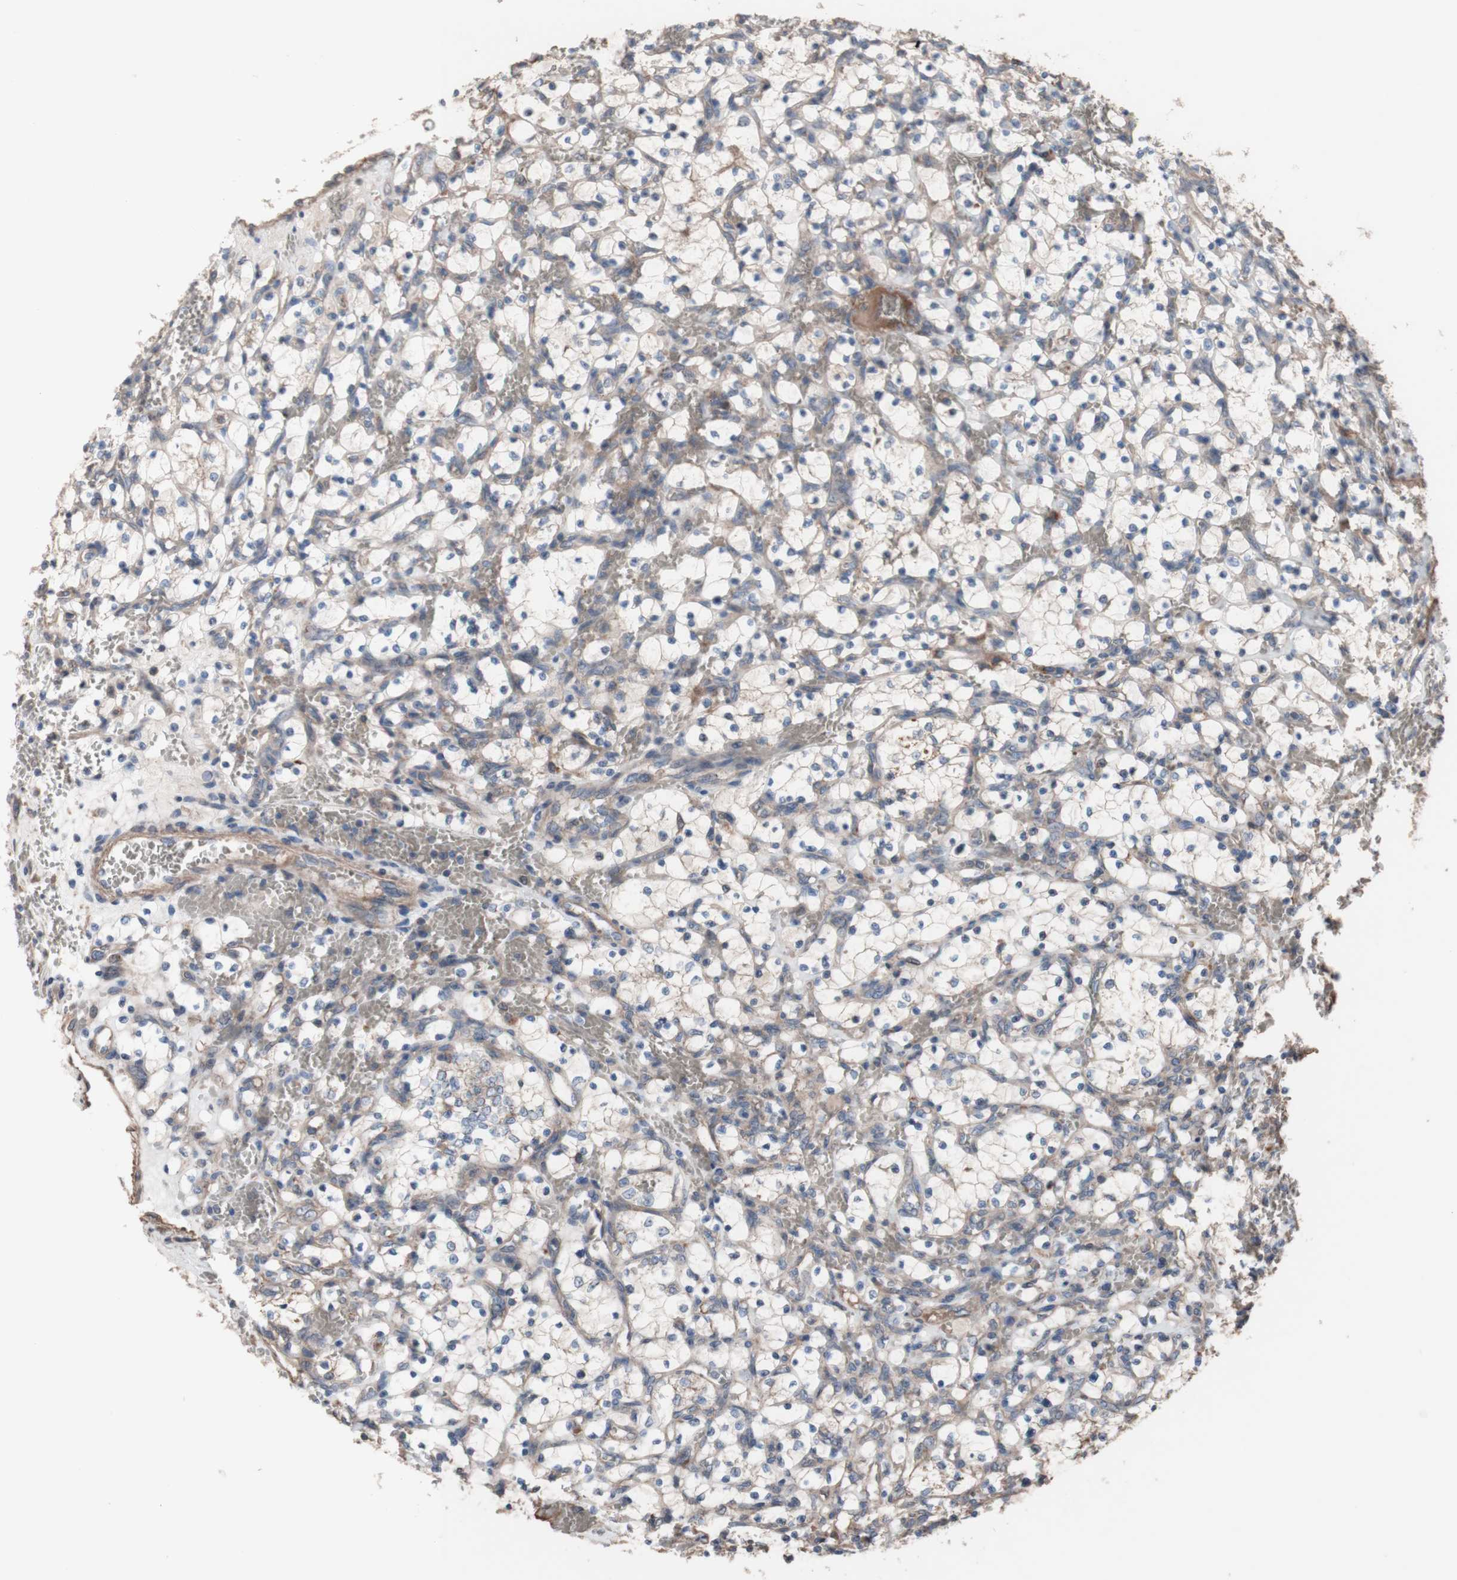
{"staining": {"intensity": "weak", "quantity": ">75%", "location": "cytoplasmic/membranous"}, "tissue": "renal cancer", "cell_type": "Tumor cells", "image_type": "cancer", "snomed": [{"axis": "morphology", "description": "Adenocarcinoma, NOS"}, {"axis": "topography", "description": "Kidney"}], "caption": "Human renal adenocarcinoma stained with a brown dye reveals weak cytoplasmic/membranous positive positivity in about >75% of tumor cells.", "gene": "COPB1", "patient": {"sex": "female", "age": 69}}